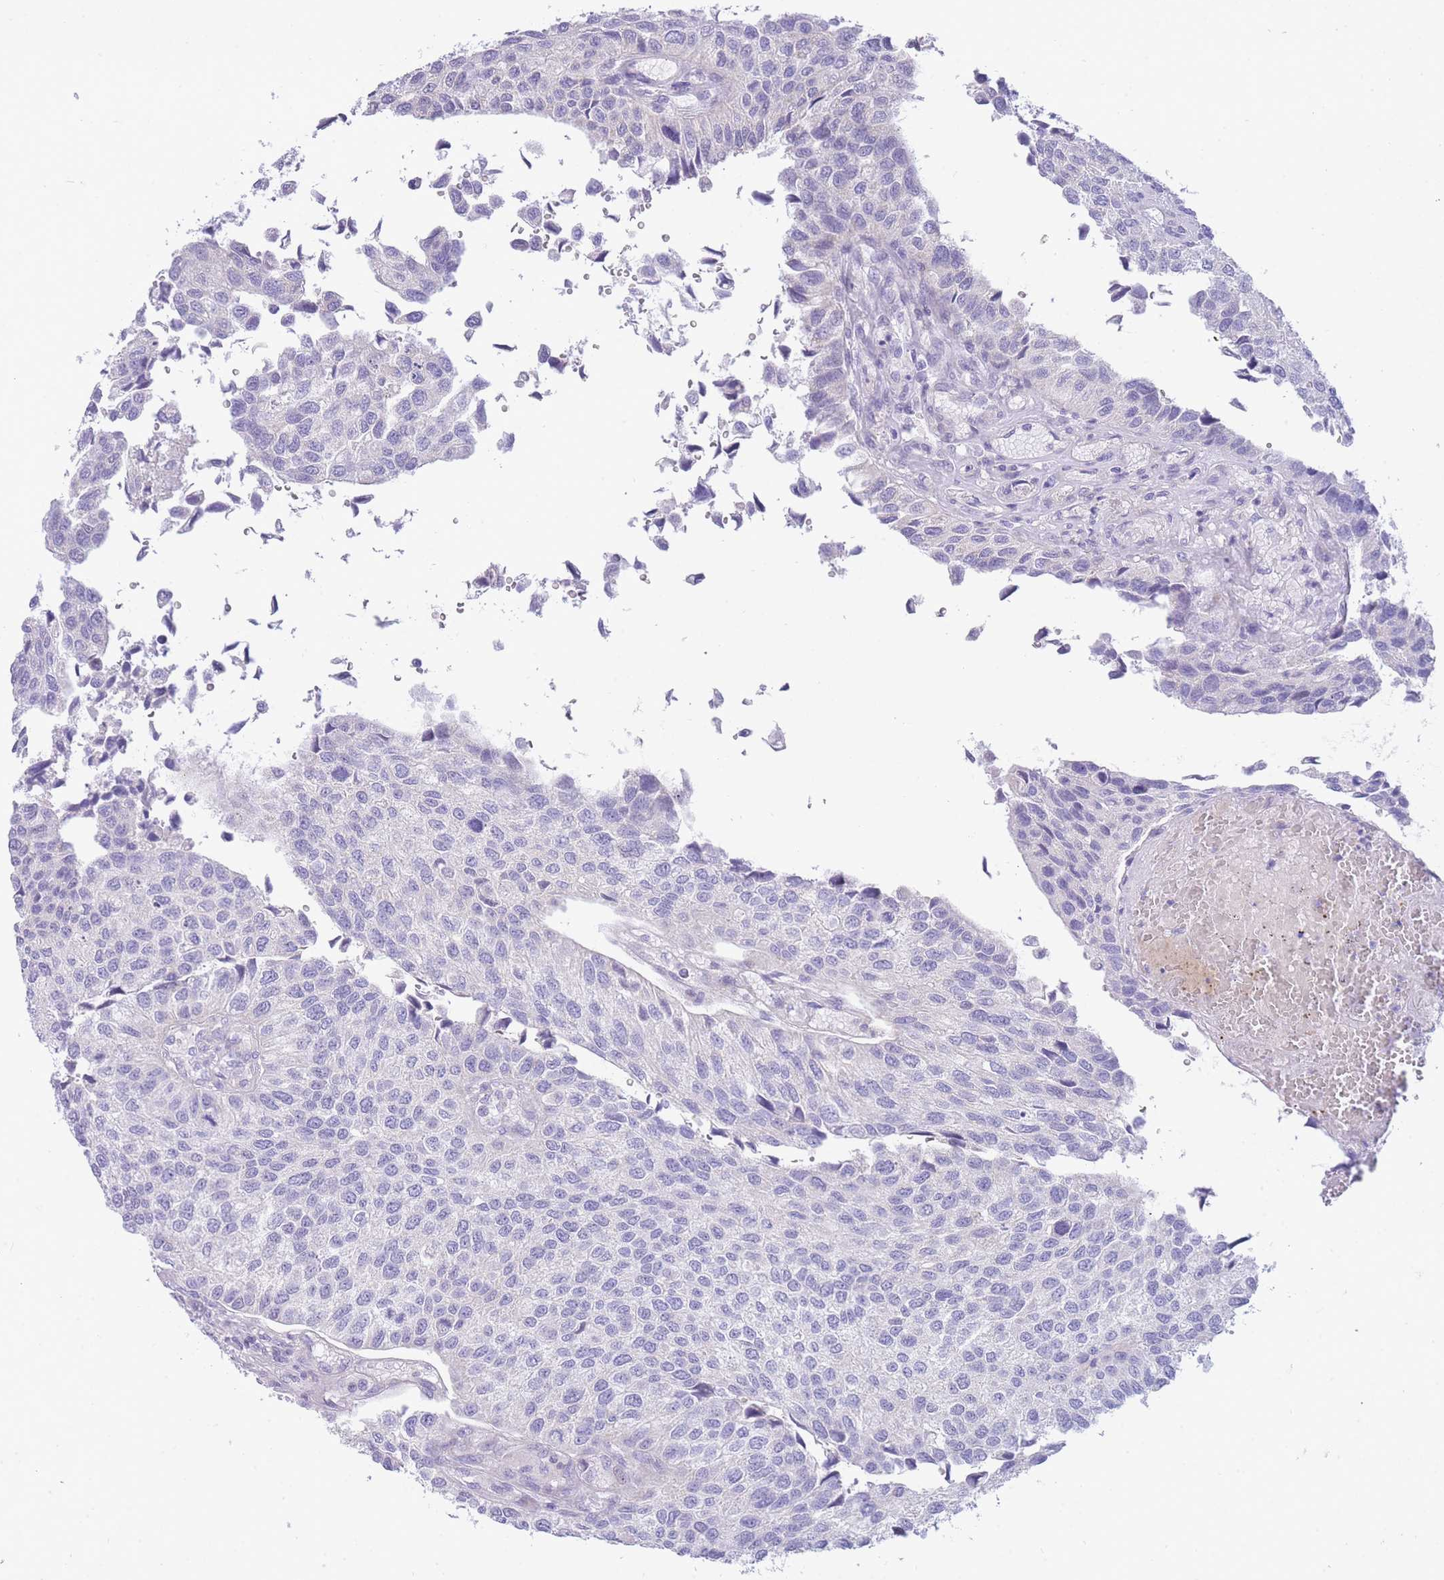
{"staining": {"intensity": "negative", "quantity": "none", "location": "none"}, "tissue": "urothelial cancer", "cell_type": "Tumor cells", "image_type": "cancer", "snomed": [{"axis": "morphology", "description": "Urothelial carcinoma, NOS"}, {"axis": "topography", "description": "Urinary bladder"}], "caption": "A micrograph of human urothelial cancer is negative for staining in tumor cells.", "gene": "PRR23B", "patient": {"sex": "male", "age": 55}}